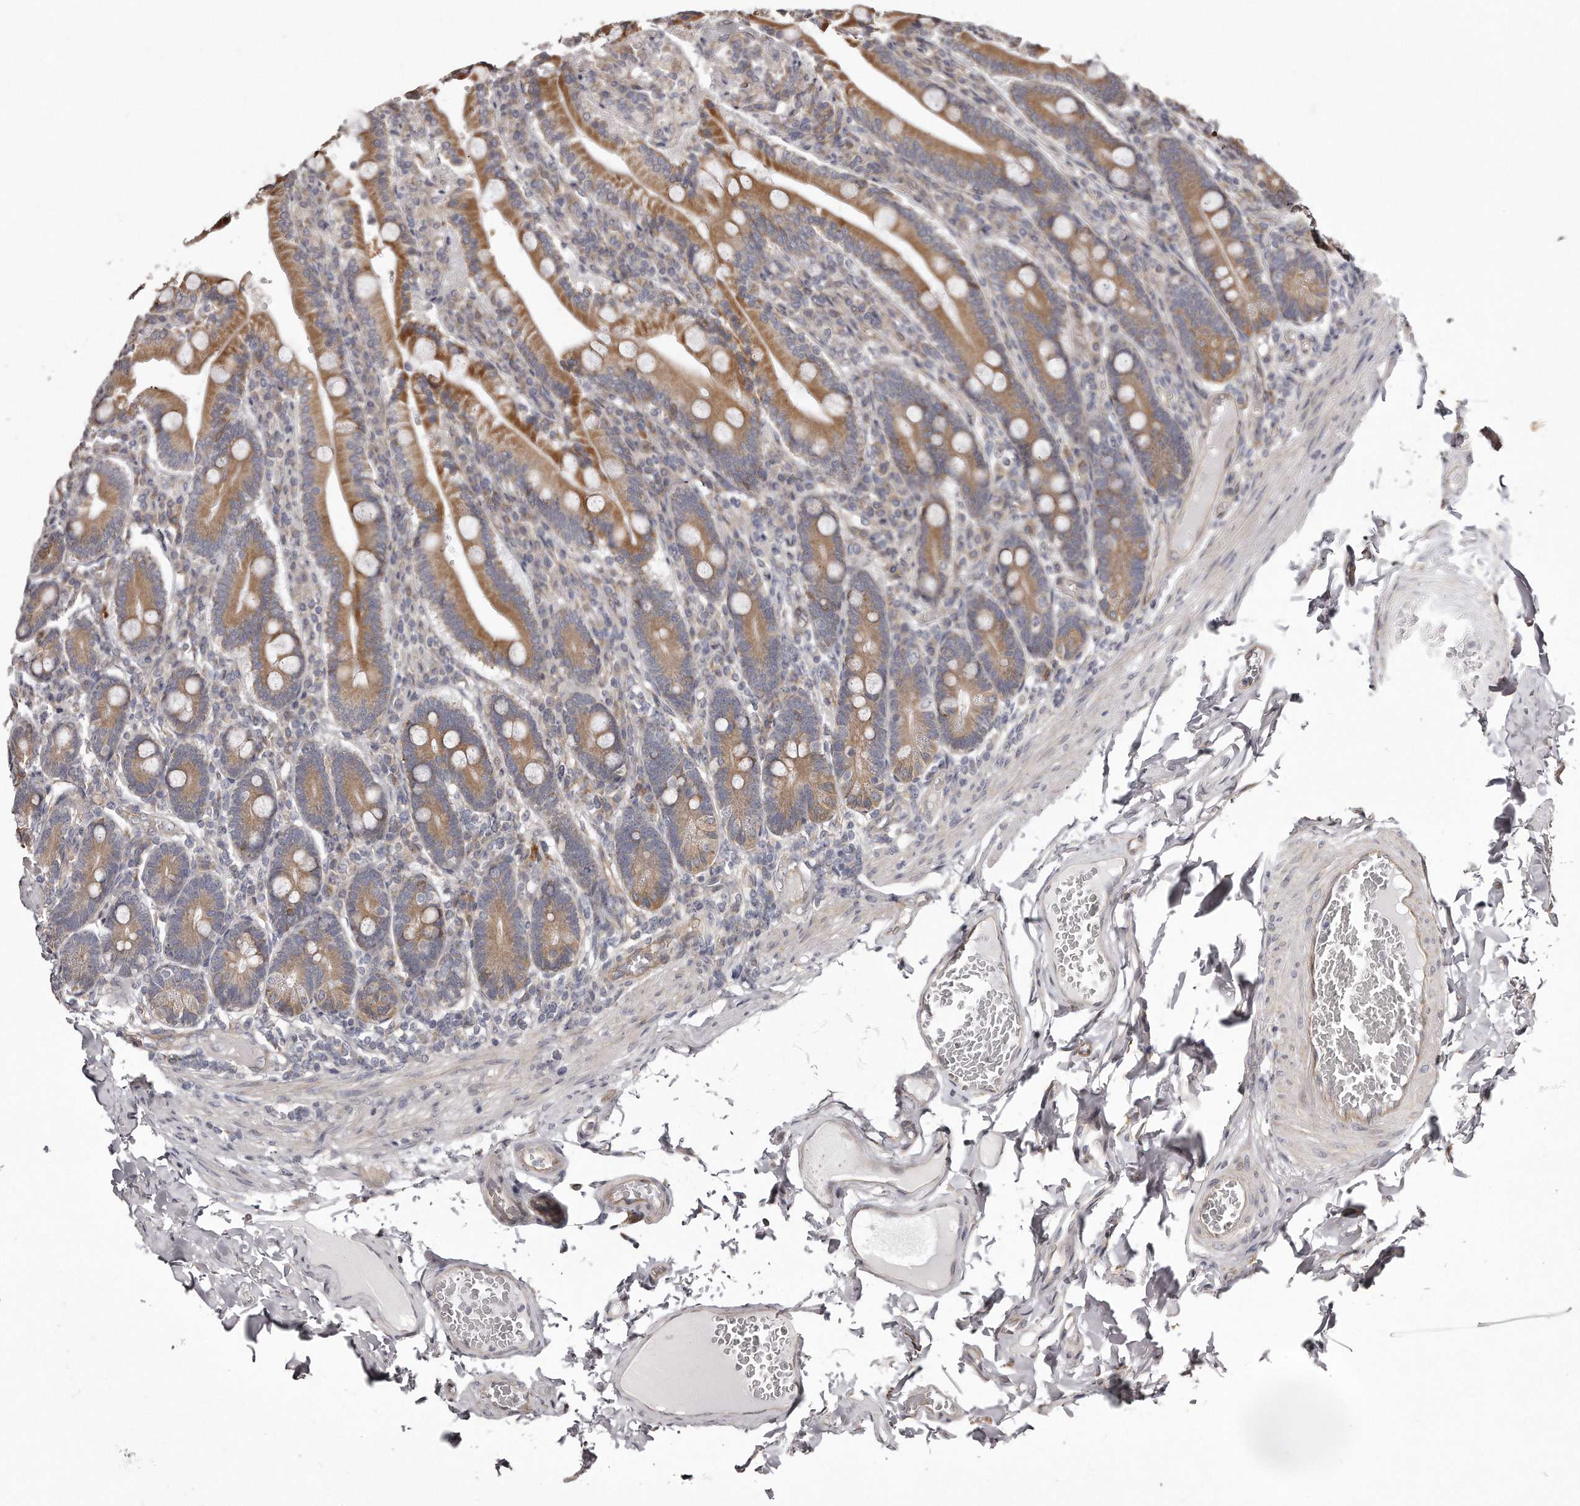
{"staining": {"intensity": "moderate", "quantity": ">75%", "location": "cytoplasmic/membranous"}, "tissue": "duodenum", "cell_type": "Glandular cells", "image_type": "normal", "snomed": [{"axis": "morphology", "description": "Normal tissue, NOS"}, {"axis": "topography", "description": "Duodenum"}], "caption": "Immunohistochemistry (IHC) staining of unremarkable duodenum, which demonstrates medium levels of moderate cytoplasmic/membranous positivity in about >75% of glandular cells indicating moderate cytoplasmic/membranous protein staining. The staining was performed using DAB (brown) for protein detection and nuclei were counterstained in hematoxylin (blue).", "gene": "TRAPPC14", "patient": {"sex": "female", "age": 62}}